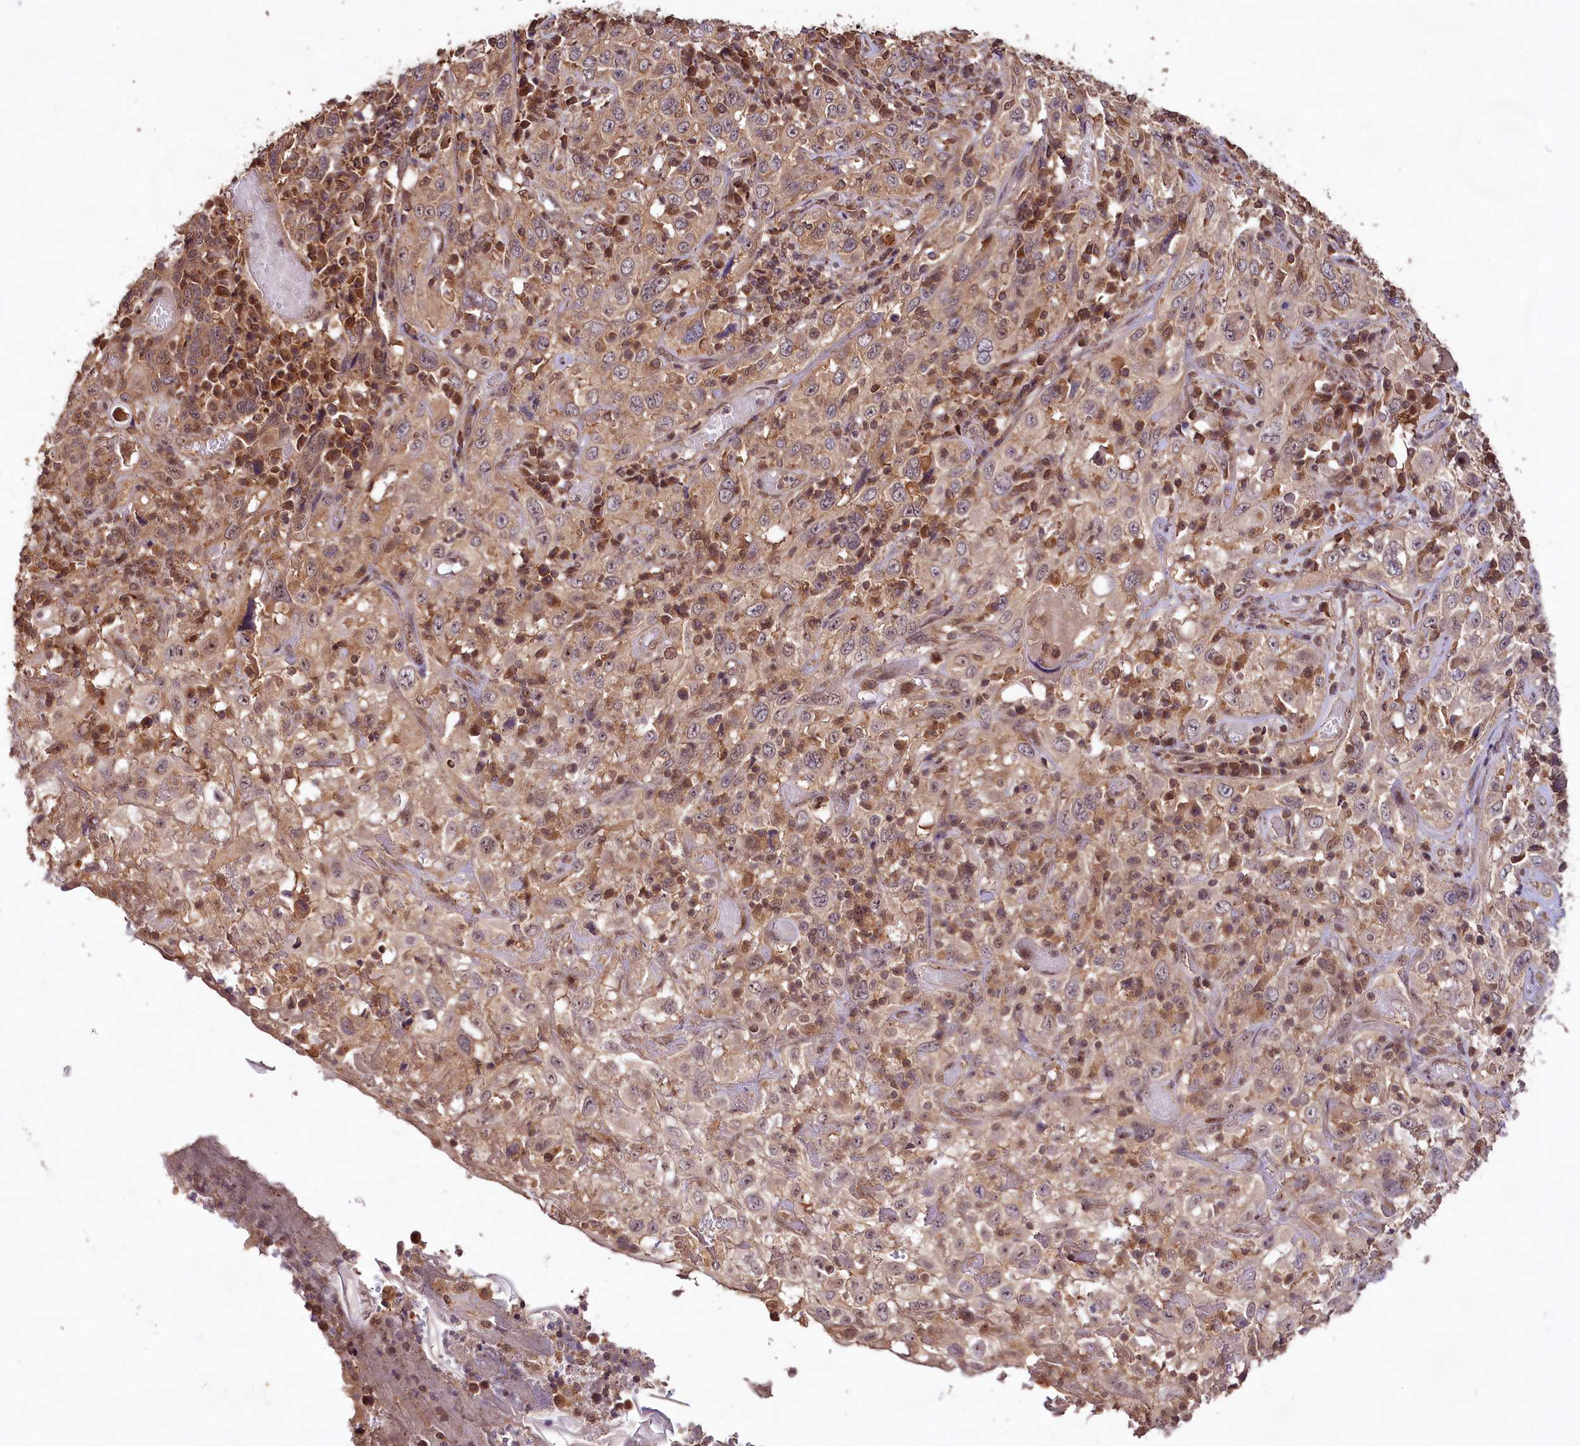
{"staining": {"intensity": "moderate", "quantity": ">75%", "location": "cytoplasmic/membranous,nuclear"}, "tissue": "cervical cancer", "cell_type": "Tumor cells", "image_type": "cancer", "snomed": [{"axis": "morphology", "description": "Squamous cell carcinoma, NOS"}, {"axis": "topography", "description": "Cervix"}], "caption": "Protein staining exhibits moderate cytoplasmic/membranous and nuclear expression in approximately >75% of tumor cells in cervical squamous cell carcinoma.", "gene": "RRP8", "patient": {"sex": "female", "age": 46}}